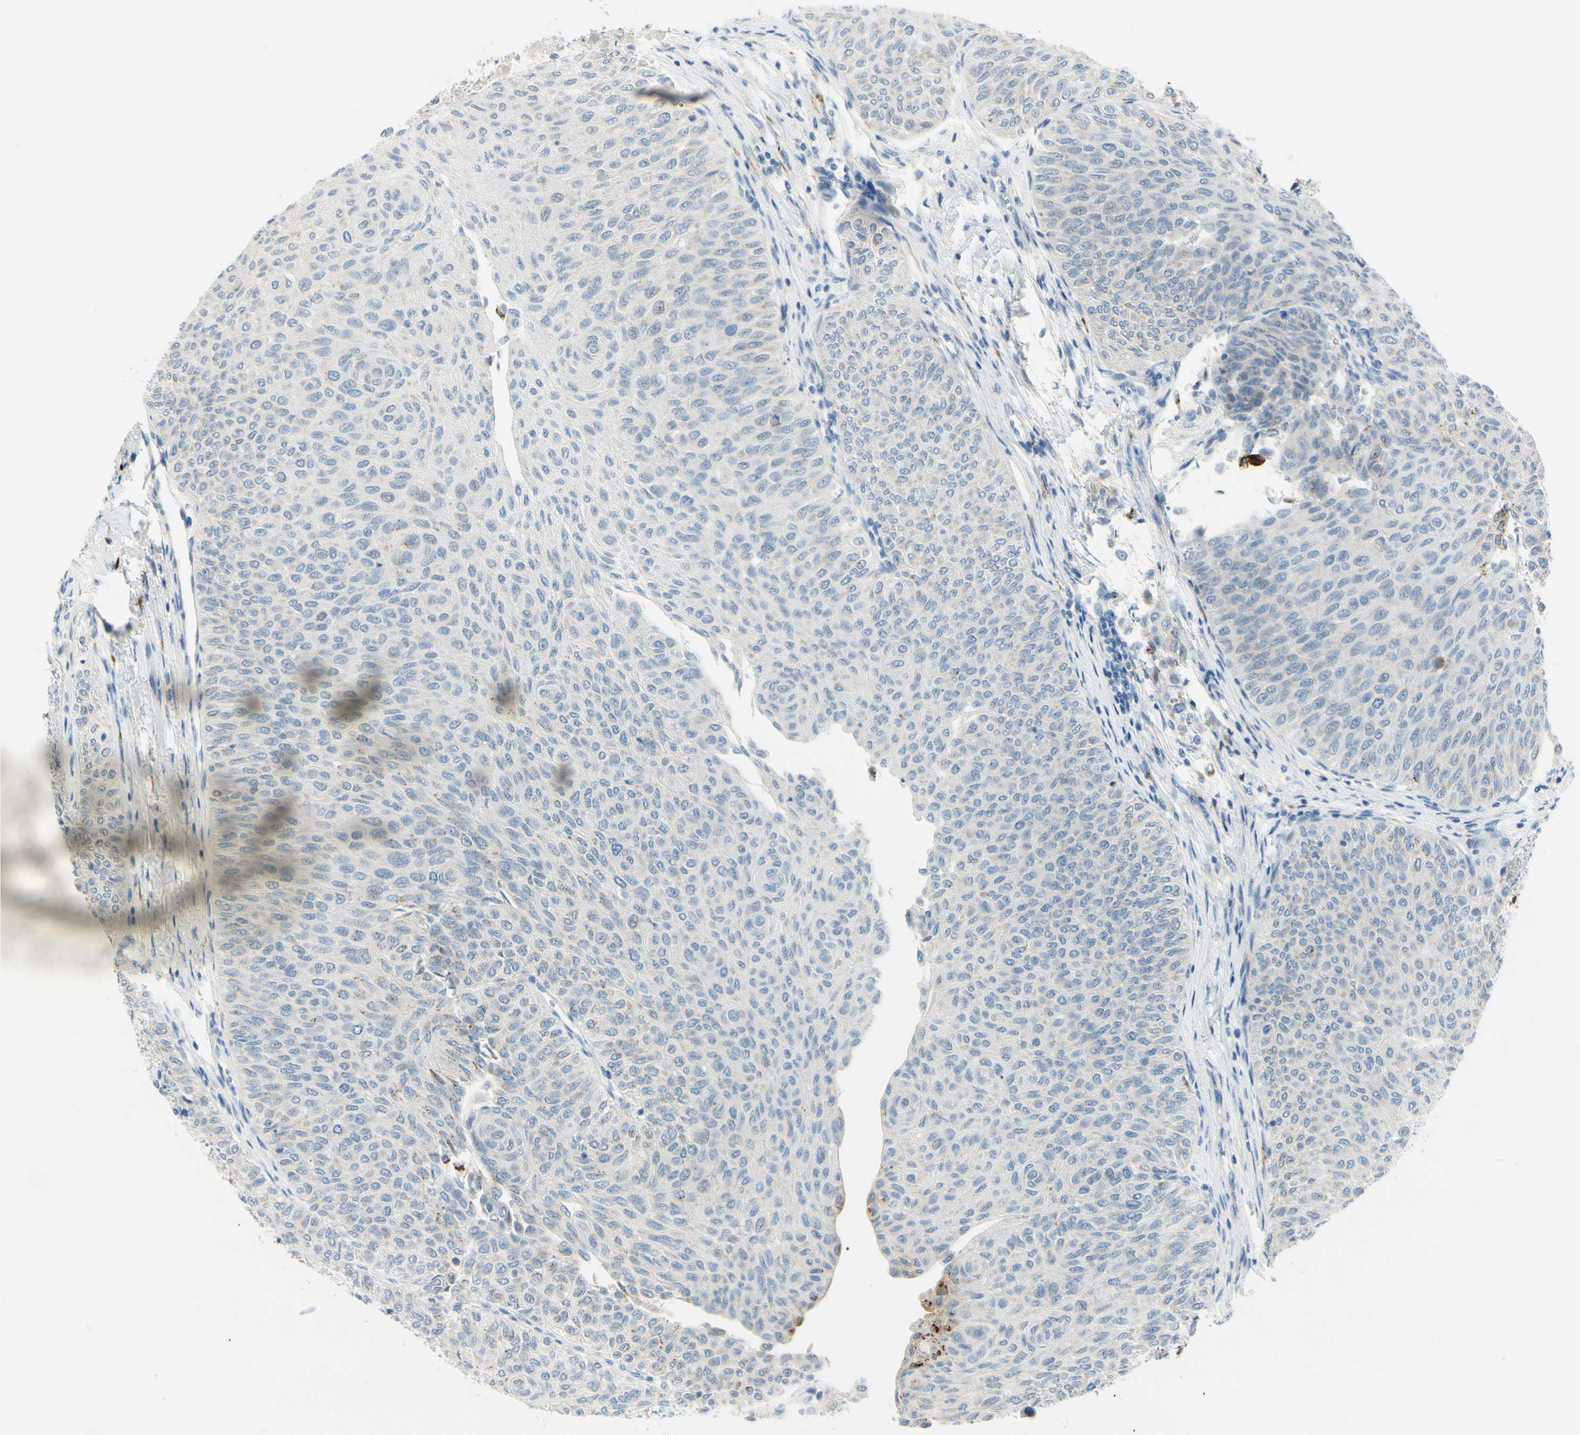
{"staining": {"intensity": "moderate", "quantity": "<25%", "location": "cytoplasmic/membranous"}, "tissue": "urothelial cancer", "cell_type": "Tumor cells", "image_type": "cancer", "snomed": [{"axis": "morphology", "description": "Urothelial carcinoma, Low grade"}, {"axis": "topography", "description": "Urinary bladder"}], "caption": "The photomicrograph exhibits staining of urothelial carcinoma (low-grade), revealing moderate cytoplasmic/membranous protein staining (brown color) within tumor cells.", "gene": "GALNT5", "patient": {"sex": "male", "age": 78}}